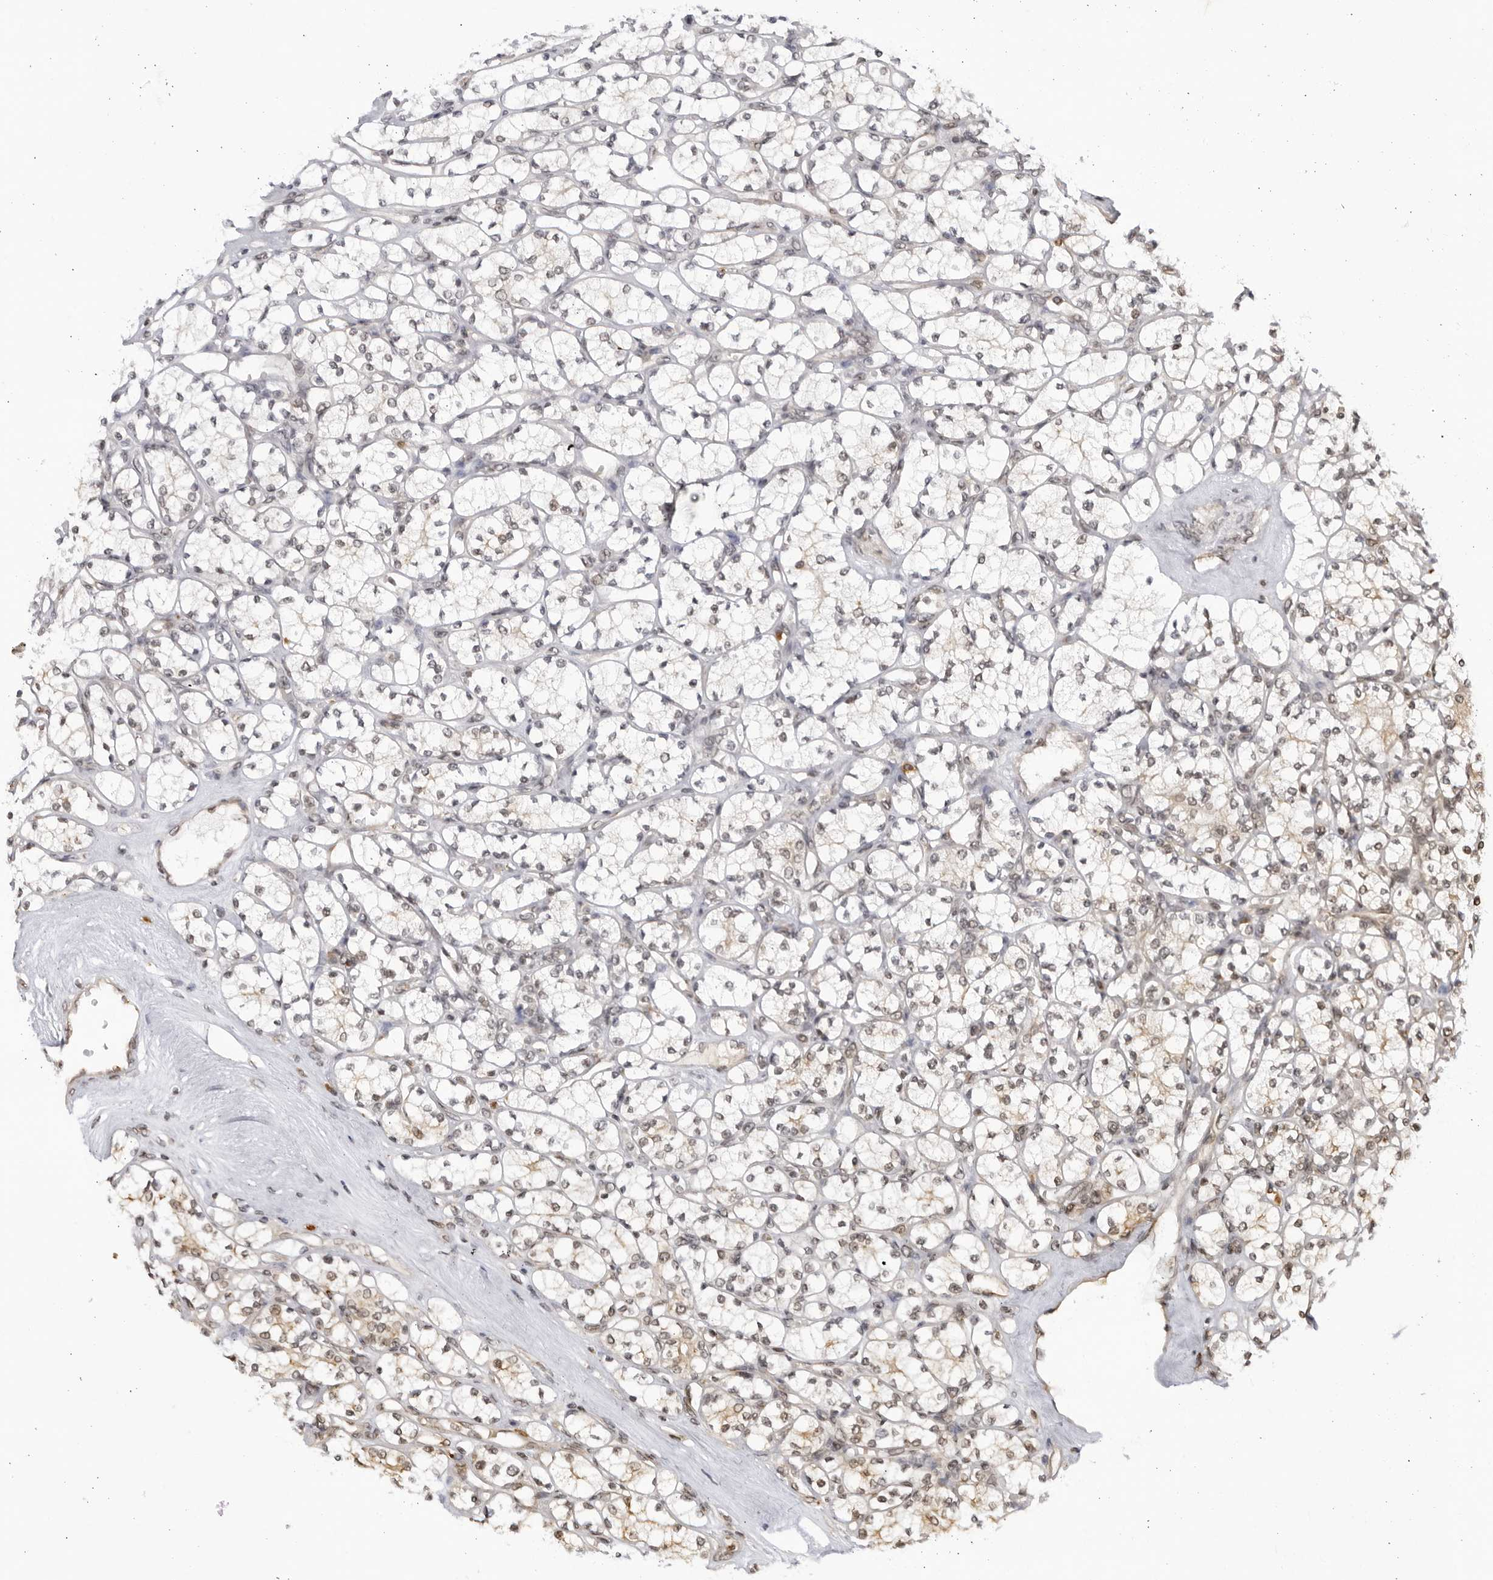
{"staining": {"intensity": "negative", "quantity": "none", "location": "none"}, "tissue": "renal cancer", "cell_type": "Tumor cells", "image_type": "cancer", "snomed": [{"axis": "morphology", "description": "Adenocarcinoma, NOS"}, {"axis": "topography", "description": "Kidney"}], "caption": "High magnification brightfield microscopy of renal adenocarcinoma stained with DAB (3,3'-diaminobenzidine) (brown) and counterstained with hematoxylin (blue): tumor cells show no significant expression.", "gene": "RASGEF1C", "patient": {"sex": "male", "age": 77}}